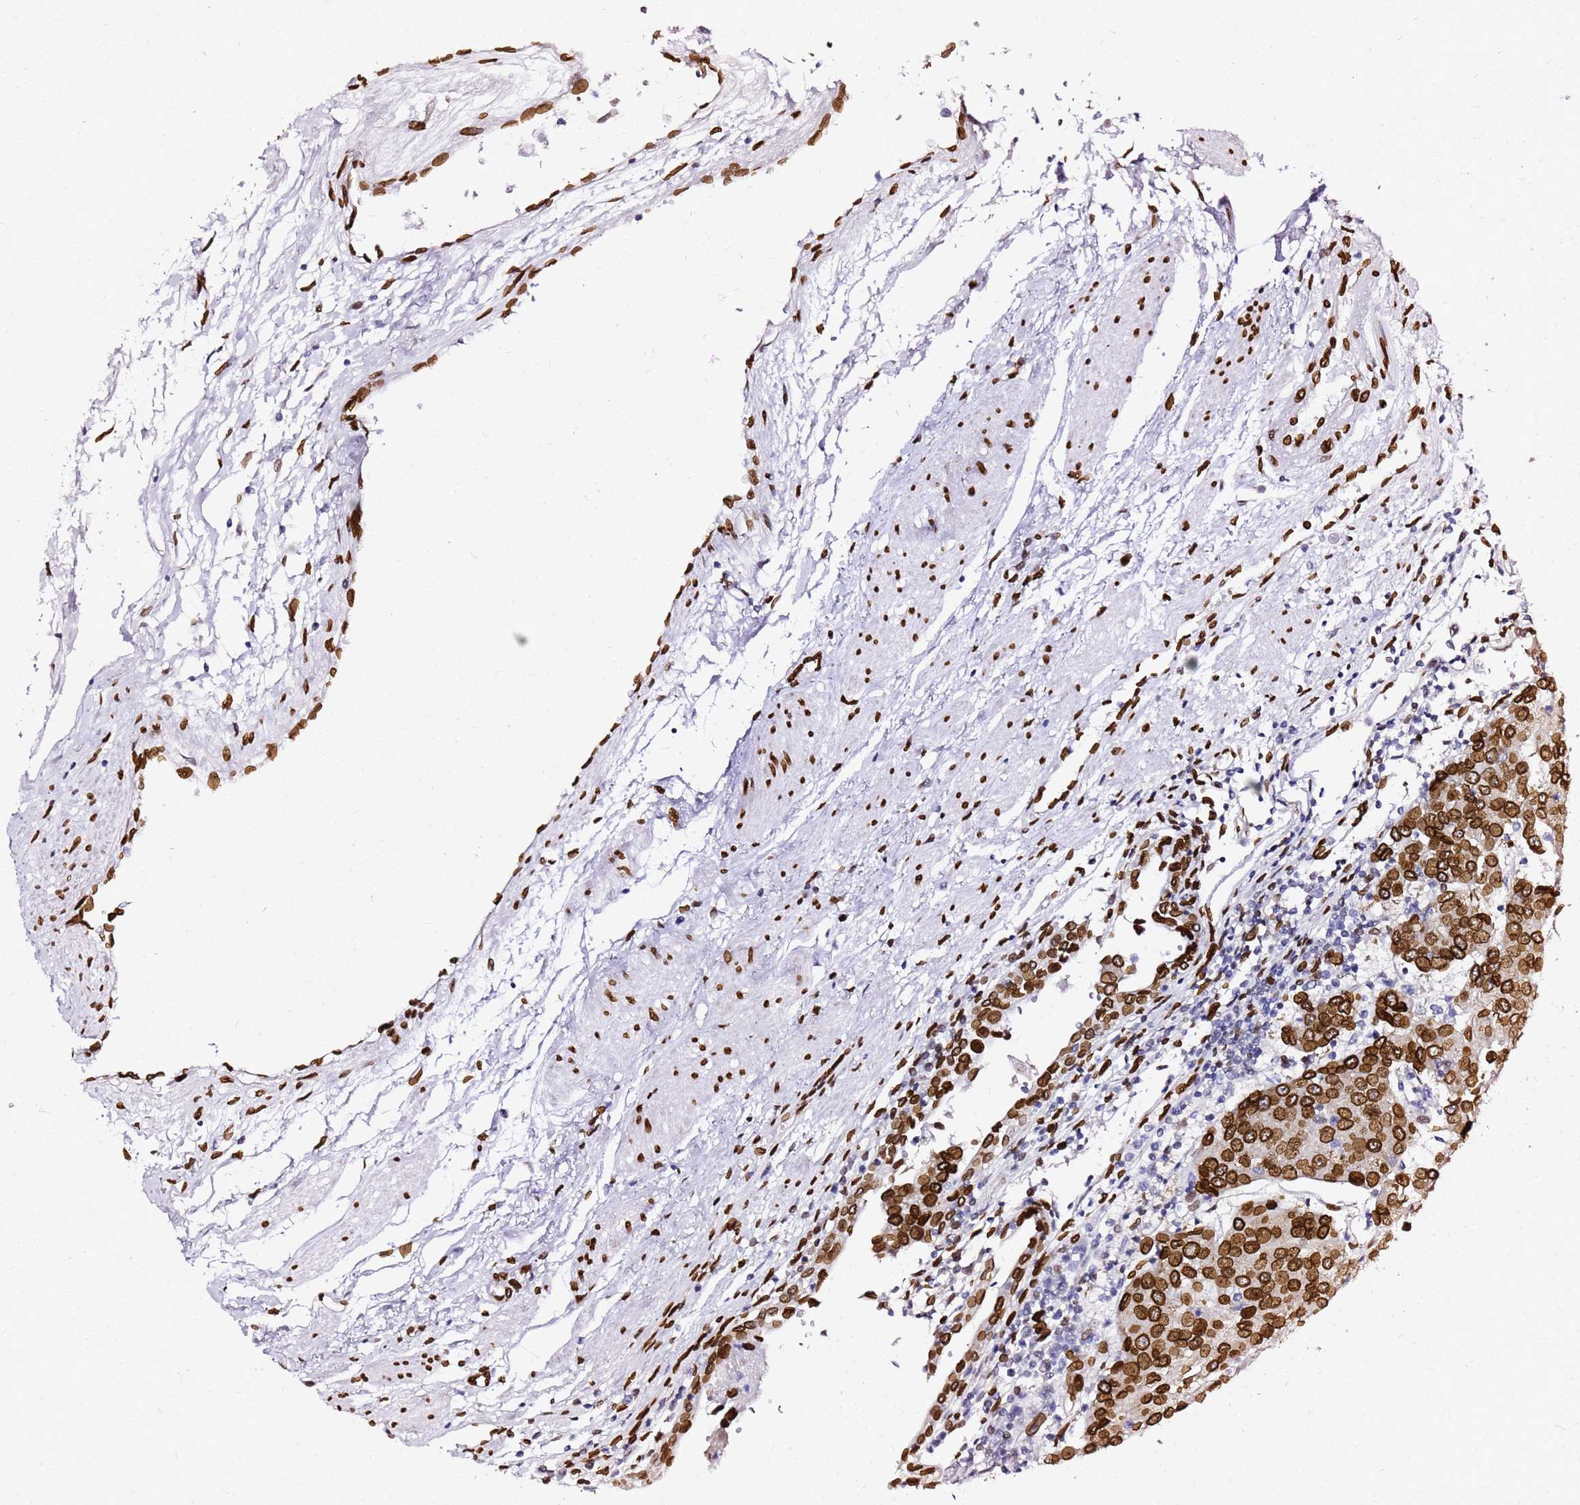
{"staining": {"intensity": "strong", "quantity": ">75%", "location": "cytoplasmic/membranous,nuclear"}, "tissue": "urothelial cancer", "cell_type": "Tumor cells", "image_type": "cancer", "snomed": [{"axis": "morphology", "description": "Urothelial carcinoma, High grade"}, {"axis": "topography", "description": "Urinary bladder"}], "caption": "A micrograph showing strong cytoplasmic/membranous and nuclear positivity in about >75% of tumor cells in urothelial cancer, as visualized by brown immunohistochemical staining.", "gene": "C6orf141", "patient": {"sex": "female", "age": 85}}